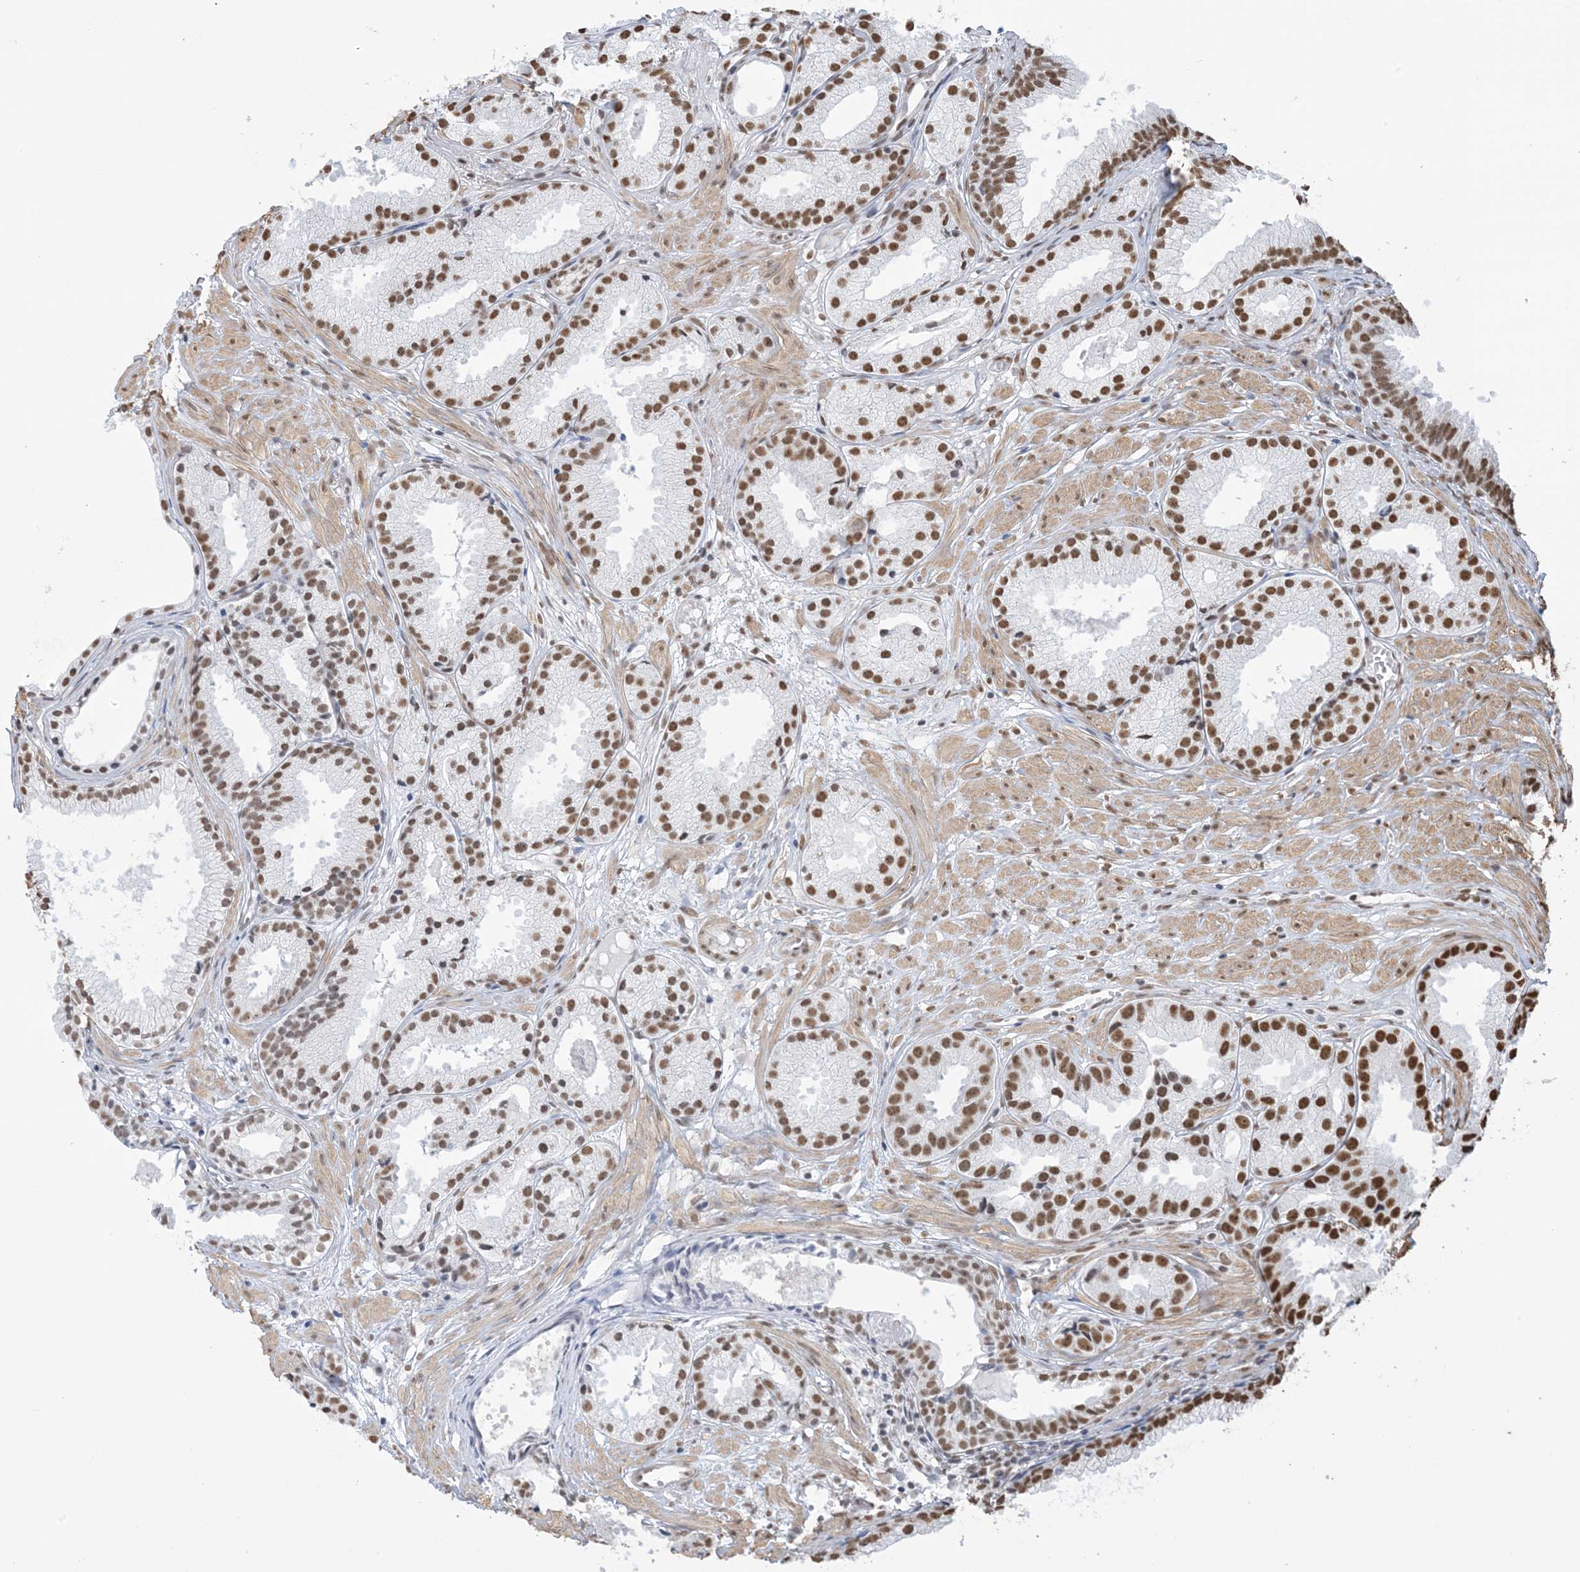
{"staining": {"intensity": "strong", "quantity": ">75%", "location": "nuclear"}, "tissue": "prostate cancer", "cell_type": "Tumor cells", "image_type": "cancer", "snomed": [{"axis": "morphology", "description": "Adenocarcinoma, Medium grade"}, {"axis": "topography", "description": "Prostate"}], "caption": "About >75% of tumor cells in human adenocarcinoma (medium-grade) (prostate) show strong nuclear protein expression as visualized by brown immunohistochemical staining.", "gene": "ZNF792", "patient": {"sex": "male", "age": 88}}